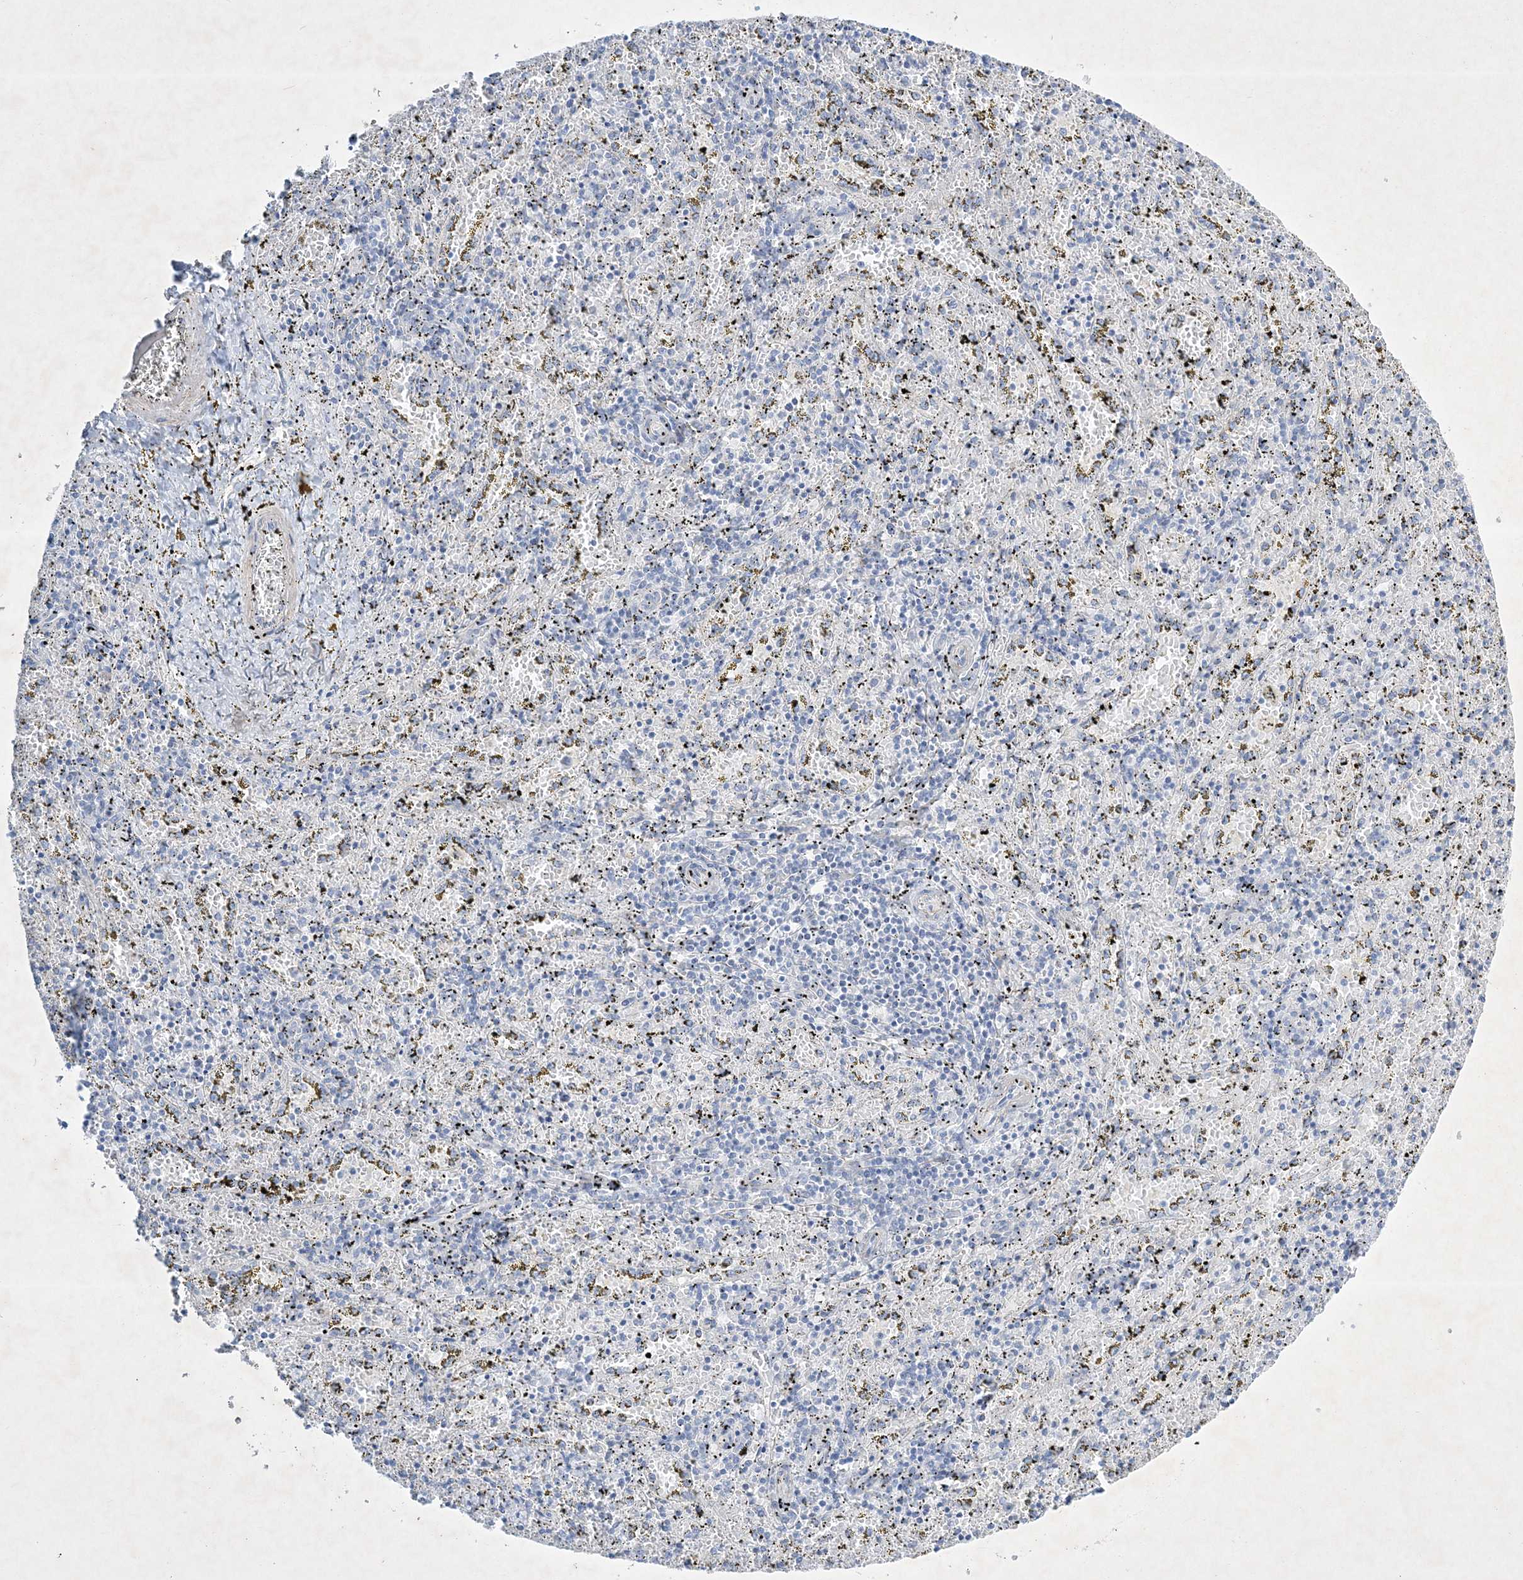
{"staining": {"intensity": "negative", "quantity": "none", "location": "none"}, "tissue": "spleen", "cell_type": "Cells in red pulp", "image_type": "normal", "snomed": [{"axis": "morphology", "description": "Normal tissue, NOS"}, {"axis": "topography", "description": "Spleen"}], "caption": "Unremarkable spleen was stained to show a protein in brown. There is no significant positivity in cells in red pulp. The staining was performed using DAB (3,3'-diaminobenzidine) to visualize the protein expression in brown, while the nuclei were stained in blue with hematoxylin (Magnification: 20x).", "gene": "FARSB", "patient": {"sex": "male", "age": 11}}